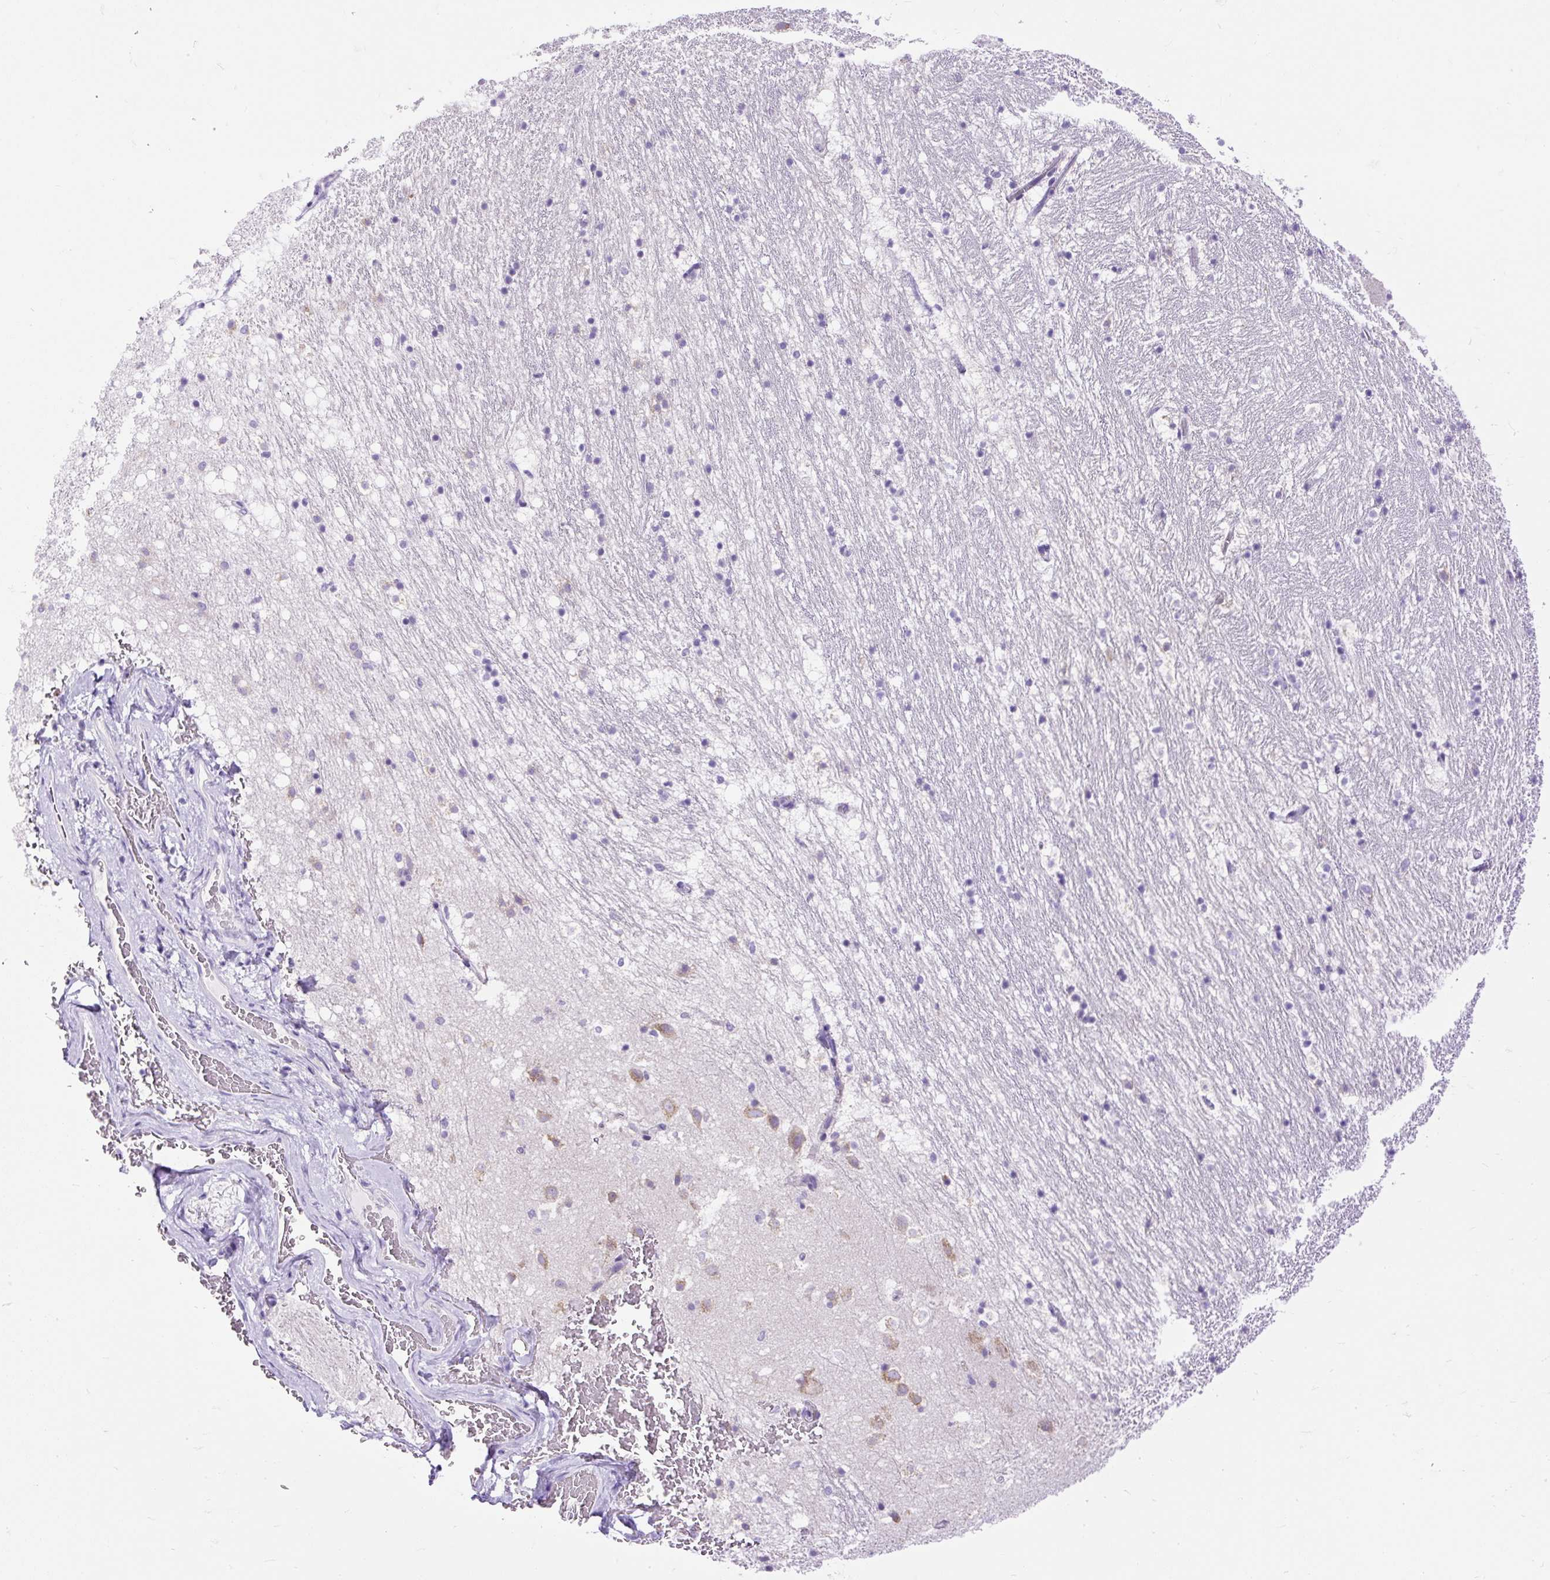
{"staining": {"intensity": "moderate", "quantity": "<25%", "location": "cytoplasmic/membranous"}, "tissue": "caudate", "cell_type": "Glial cells", "image_type": "normal", "snomed": [{"axis": "morphology", "description": "Normal tissue, NOS"}, {"axis": "topography", "description": "Lateral ventricle wall"}], "caption": "The histopathology image displays staining of benign caudate, revealing moderate cytoplasmic/membranous protein expression (brown color) within glial cells.", "gene": "SYBU", "patient": {"sex": "male", "age": 37}}